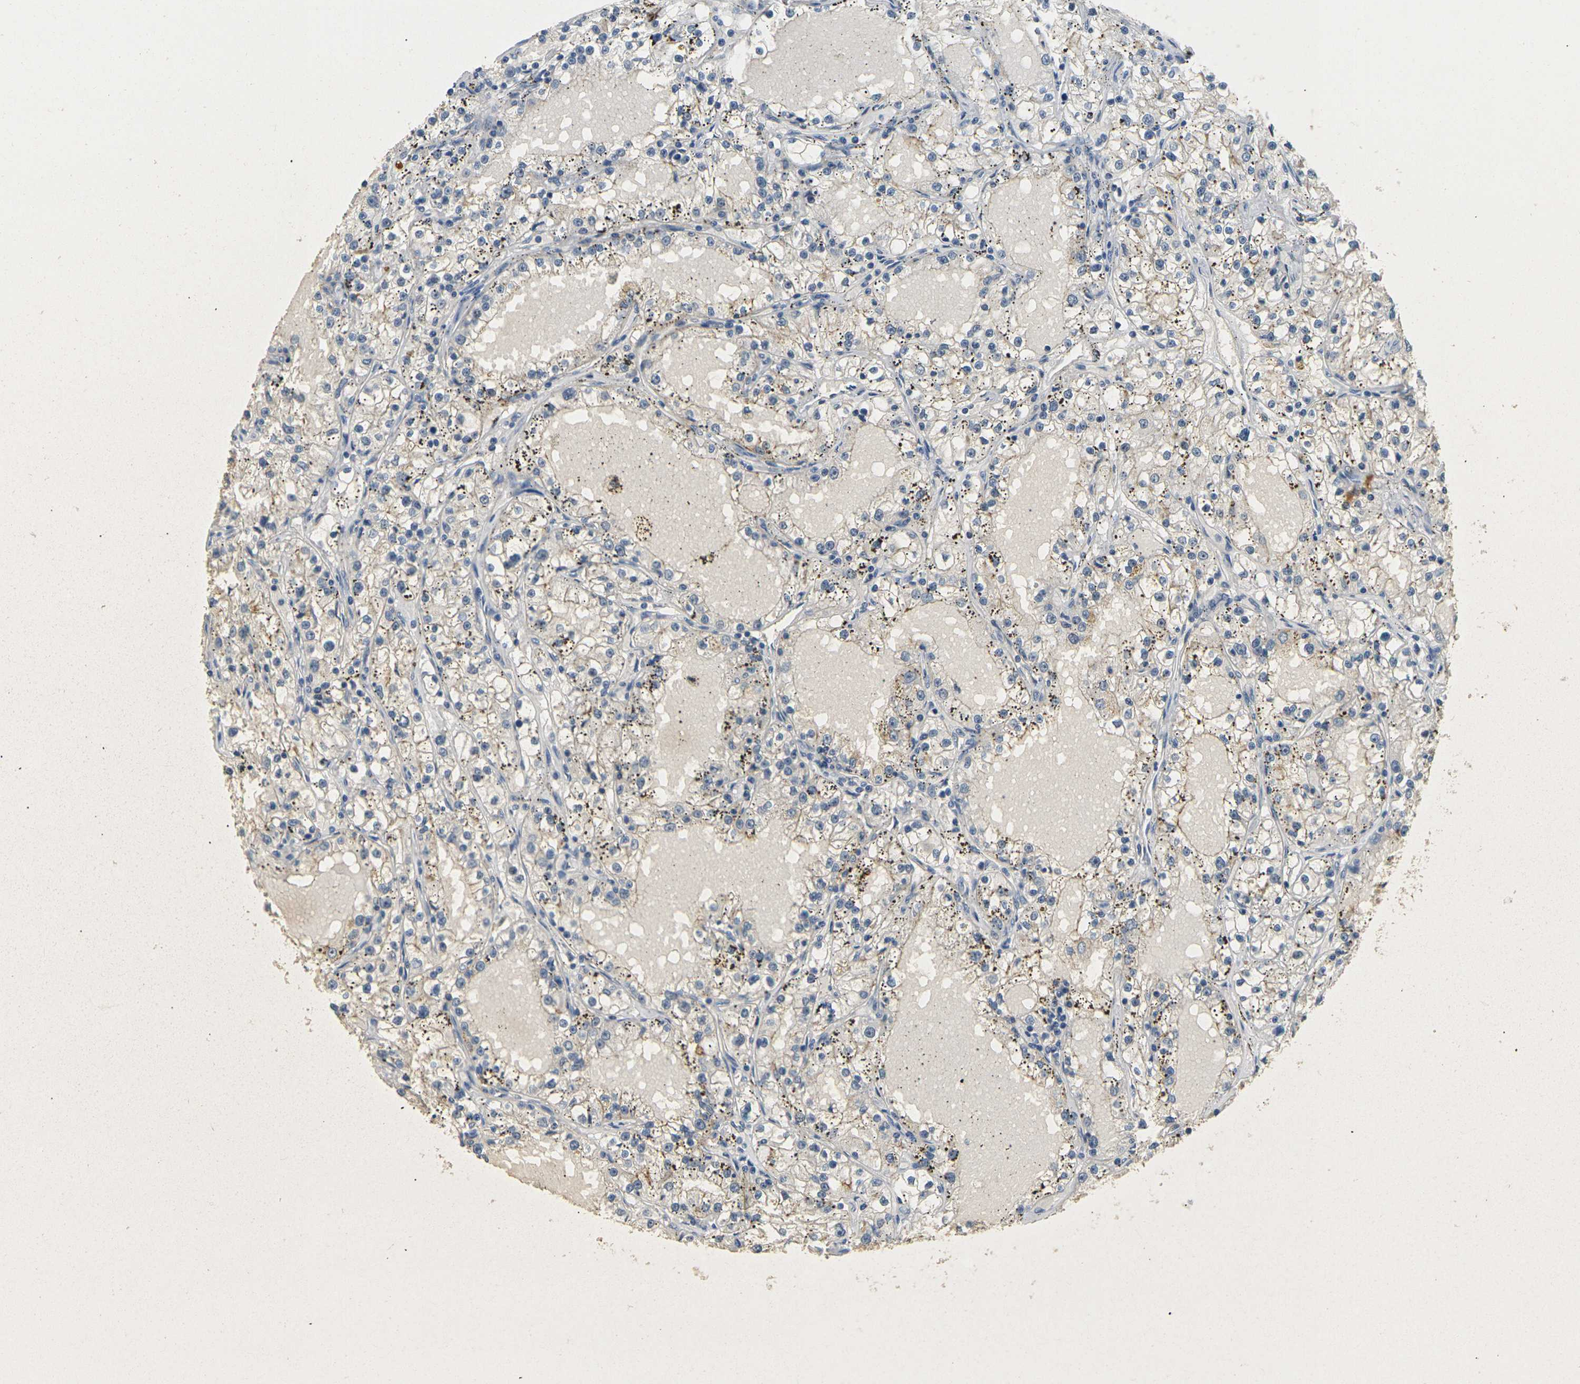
{"staining": {"intensity": "weak", "quantity": ">75%", "location": "cytoplasmic/membranous"}, "tissue": "renal cancer", "cell_type": "Tumor cells", "image_type": "cancer", "snomed": [{"axis": "morphology", "description": "Adenocarcinoma, NOS"}, {"axis": "topography", "description": "Kidney"}], "caption": "A brown stain shows weak cytoplasmic/membranous expression of a protein in human renal cancer (adenocarcinoma) tumor cells. The staining is performed using DAB (3,3'-diaminobenzidine) brown chromogen to label protein expression. The nuclei are counter-stained blue using hematoxylin.", "gene": "CLDN7", "patient": {"sex": "male", "age": 56}}